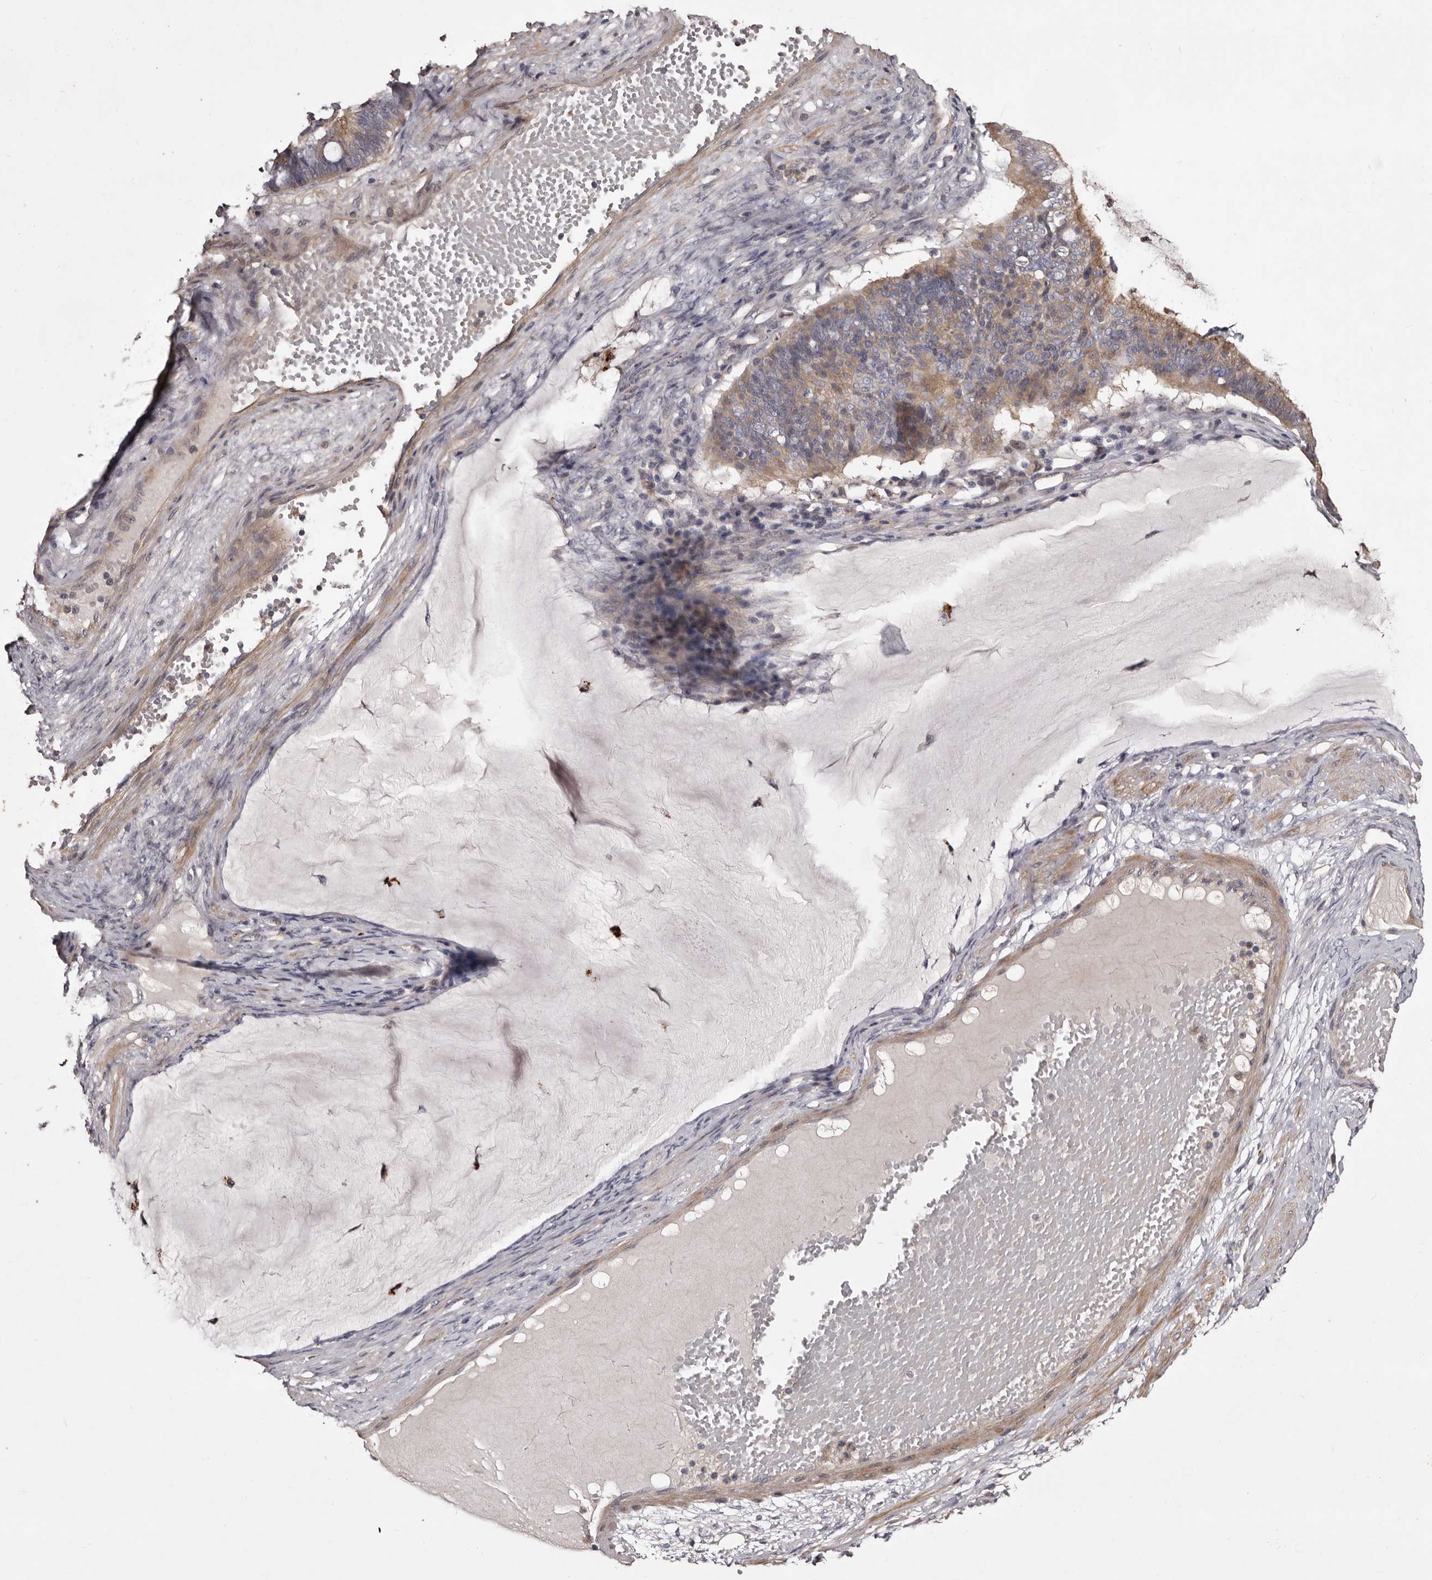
{"staining": {"intensity": "moderate", "quantity": ">75%", "location": "cytoplasmic/membranous"}, "tissue": "ovarian cancer", "cell_type": "Tumor cells", "image_type": "cancer", "snomed": [{"axis": "morphology", "description": "Cystadenocarcinoma, mucinous, NOS"}, {"axis": "topography", "description": "Ovary"}], "caption": "Ovarian cancer tissue reveals moderate cytoplasmic/membranous expression in about >75% of tumor cells The protein is shown in brown color, while the nuclei are stained blue.", "gene": "SLC10A4", "patient": {"sex": "female", "age": 61}}